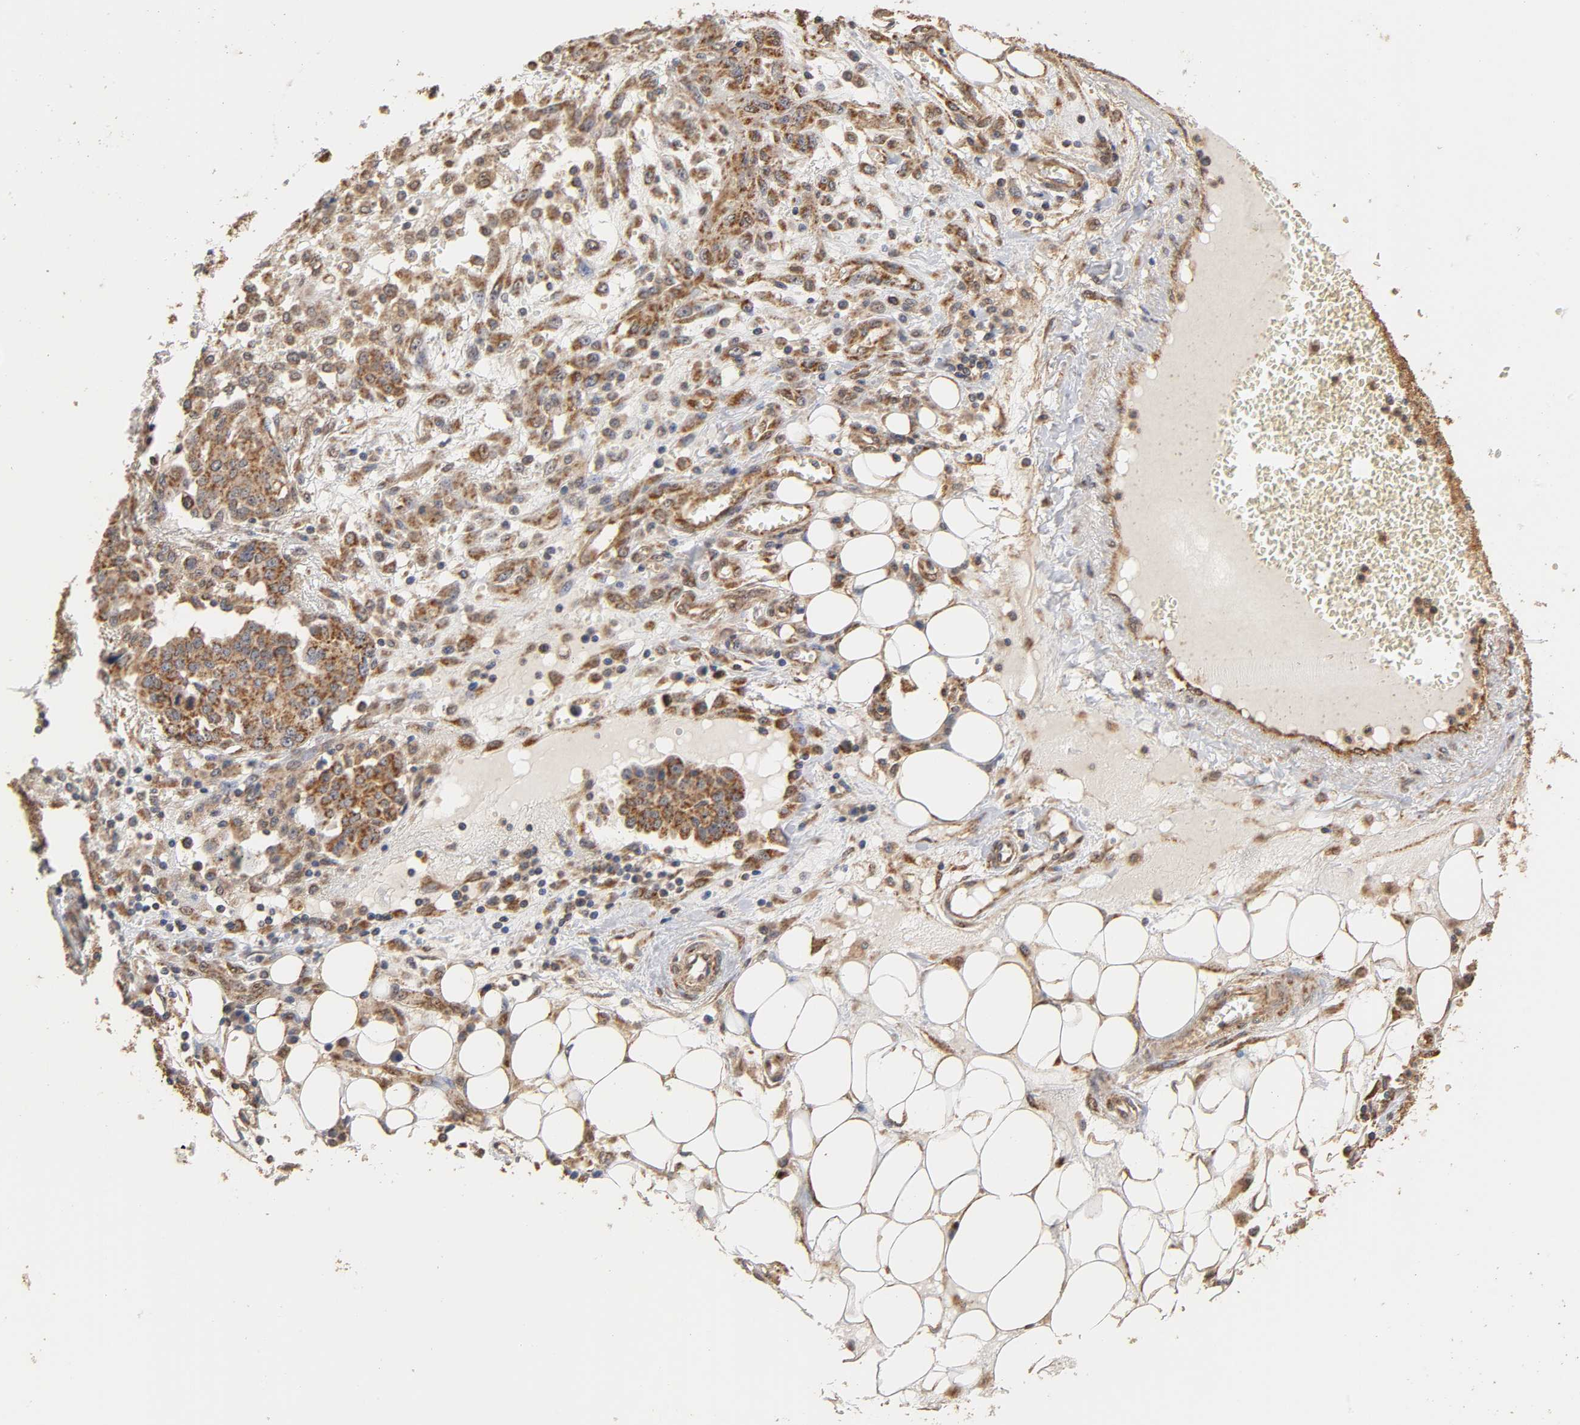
{"staining": {"intensity": "strong", "quantity": ">75%", "location": "cytoplasmic/membranous"}, "tissue": "ovarian cancer", "cell_type": "Tumor cells", "image_type": "cancer", "snomed": [{"axis": "morphology", "description": "Cystadenocarcinoma, serous, NOS"}, {"axis": "topography", "description": "Soft tissue"}, {"axis": "topography", "description": "Ovary"}], "caption": "This histopathology image shows serous cystadenocarcinoma (ovarian) stained with immunohistochemistry (IHC) to label a protein in brown. The cytoplasmic/membranous of tumor cells show strong positivity for the protein. Nuclei are counter-stained blue.", "gene": "PKN1", "patient": {"sex": "female", "age": 57}}